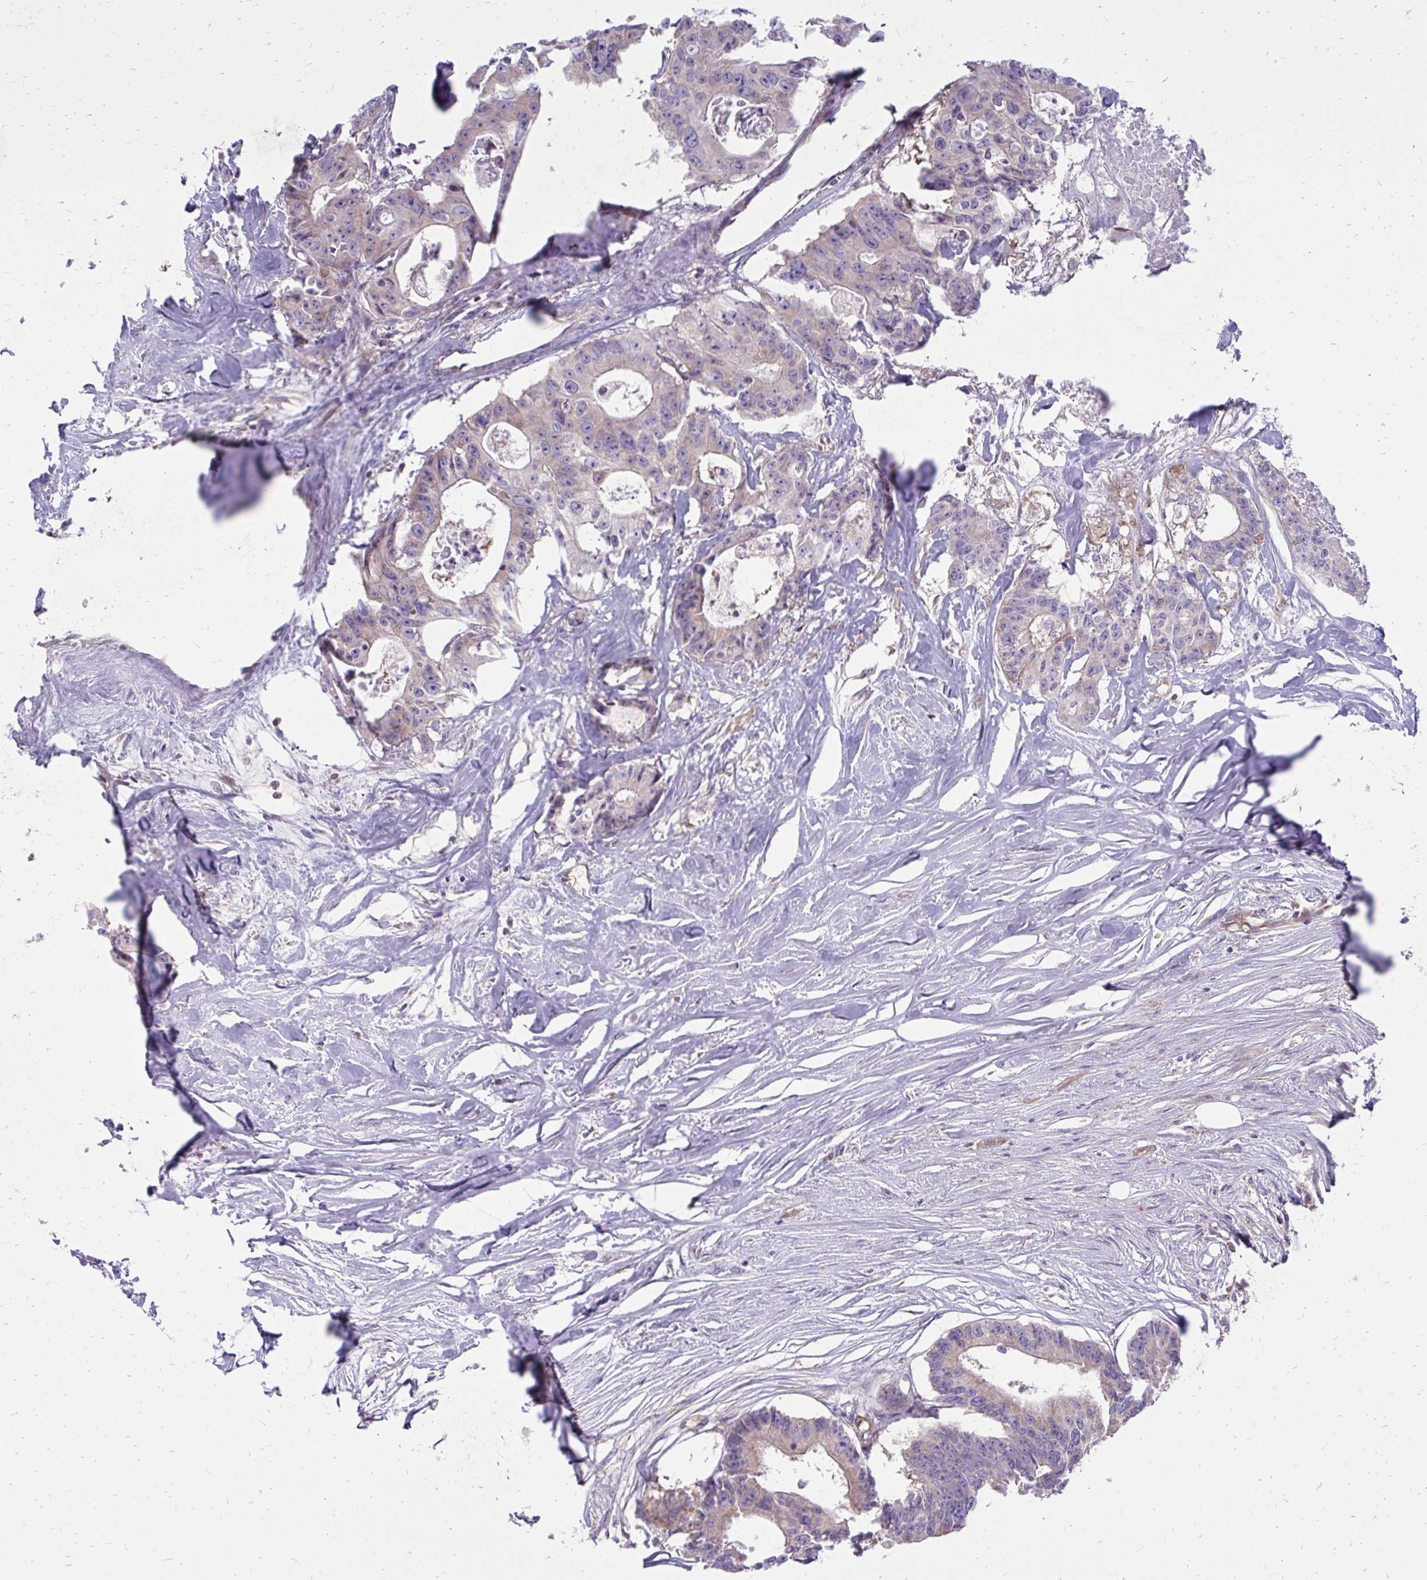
{"staining": {"intensity": "weak", "quantity": "25%-75%", "location": "cytoplasmic/membranous"}, "tissue": "colorectal cancer", "cell_type": "Tumor cells", "image_type": "cancer", "snomed": [{"axis": "morphology", "description": "Adenocarcinoma, NOS"}, {"axis": "topography", "description": "Rectum"}], "caption": "Colorectal adenocarcinoma stained with a protein marker shows weak staining in tumor cells.", "gene": "ASAP1", "patient": {"sex": "male", "age": 57}}